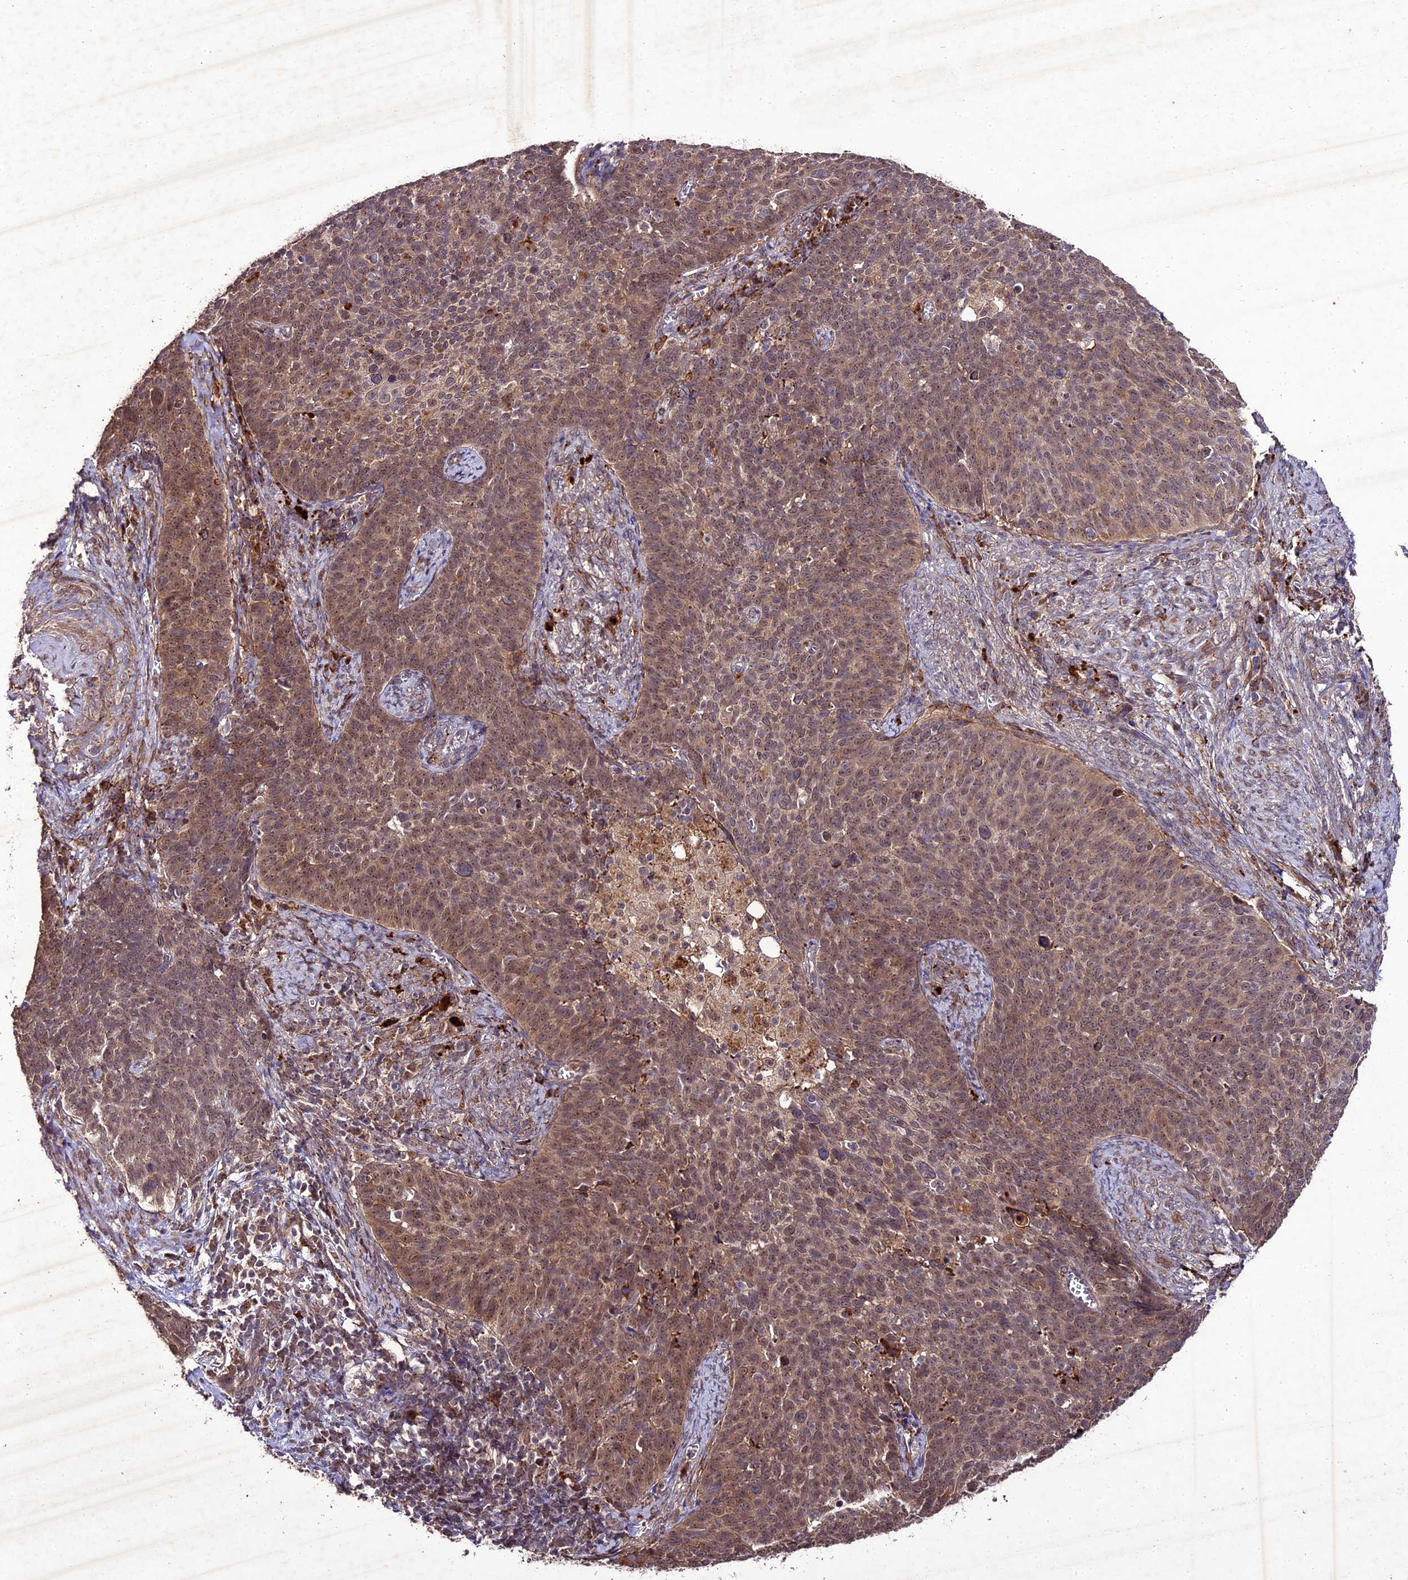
{"staining": {"intensity": "moderate", "quantity": ">75%", "location": "cytoplasmic/membranous,nuclear"}, "tissue": "cervical cancer", "cell_type": "Tumor cells", "image_type": "cancer", "snomed": [{"axis": "morphology", "description": "Normal tissue, NOS"}, {"axis": "morphology", "description": "Squamous cell carcinoma, NOS"}, {"axis": "topography", "description": "Cervix"}], "caption": "Immunohistochemical staining of human squamous cell carcinoma (cervical) reveals medium levels of moderate cytoplasmic/membranous and nuclear protein positivity in approximately >75% of tumor cells.", "gene": "ZNF766", "patient": {"sex": "female", "age": 39}}